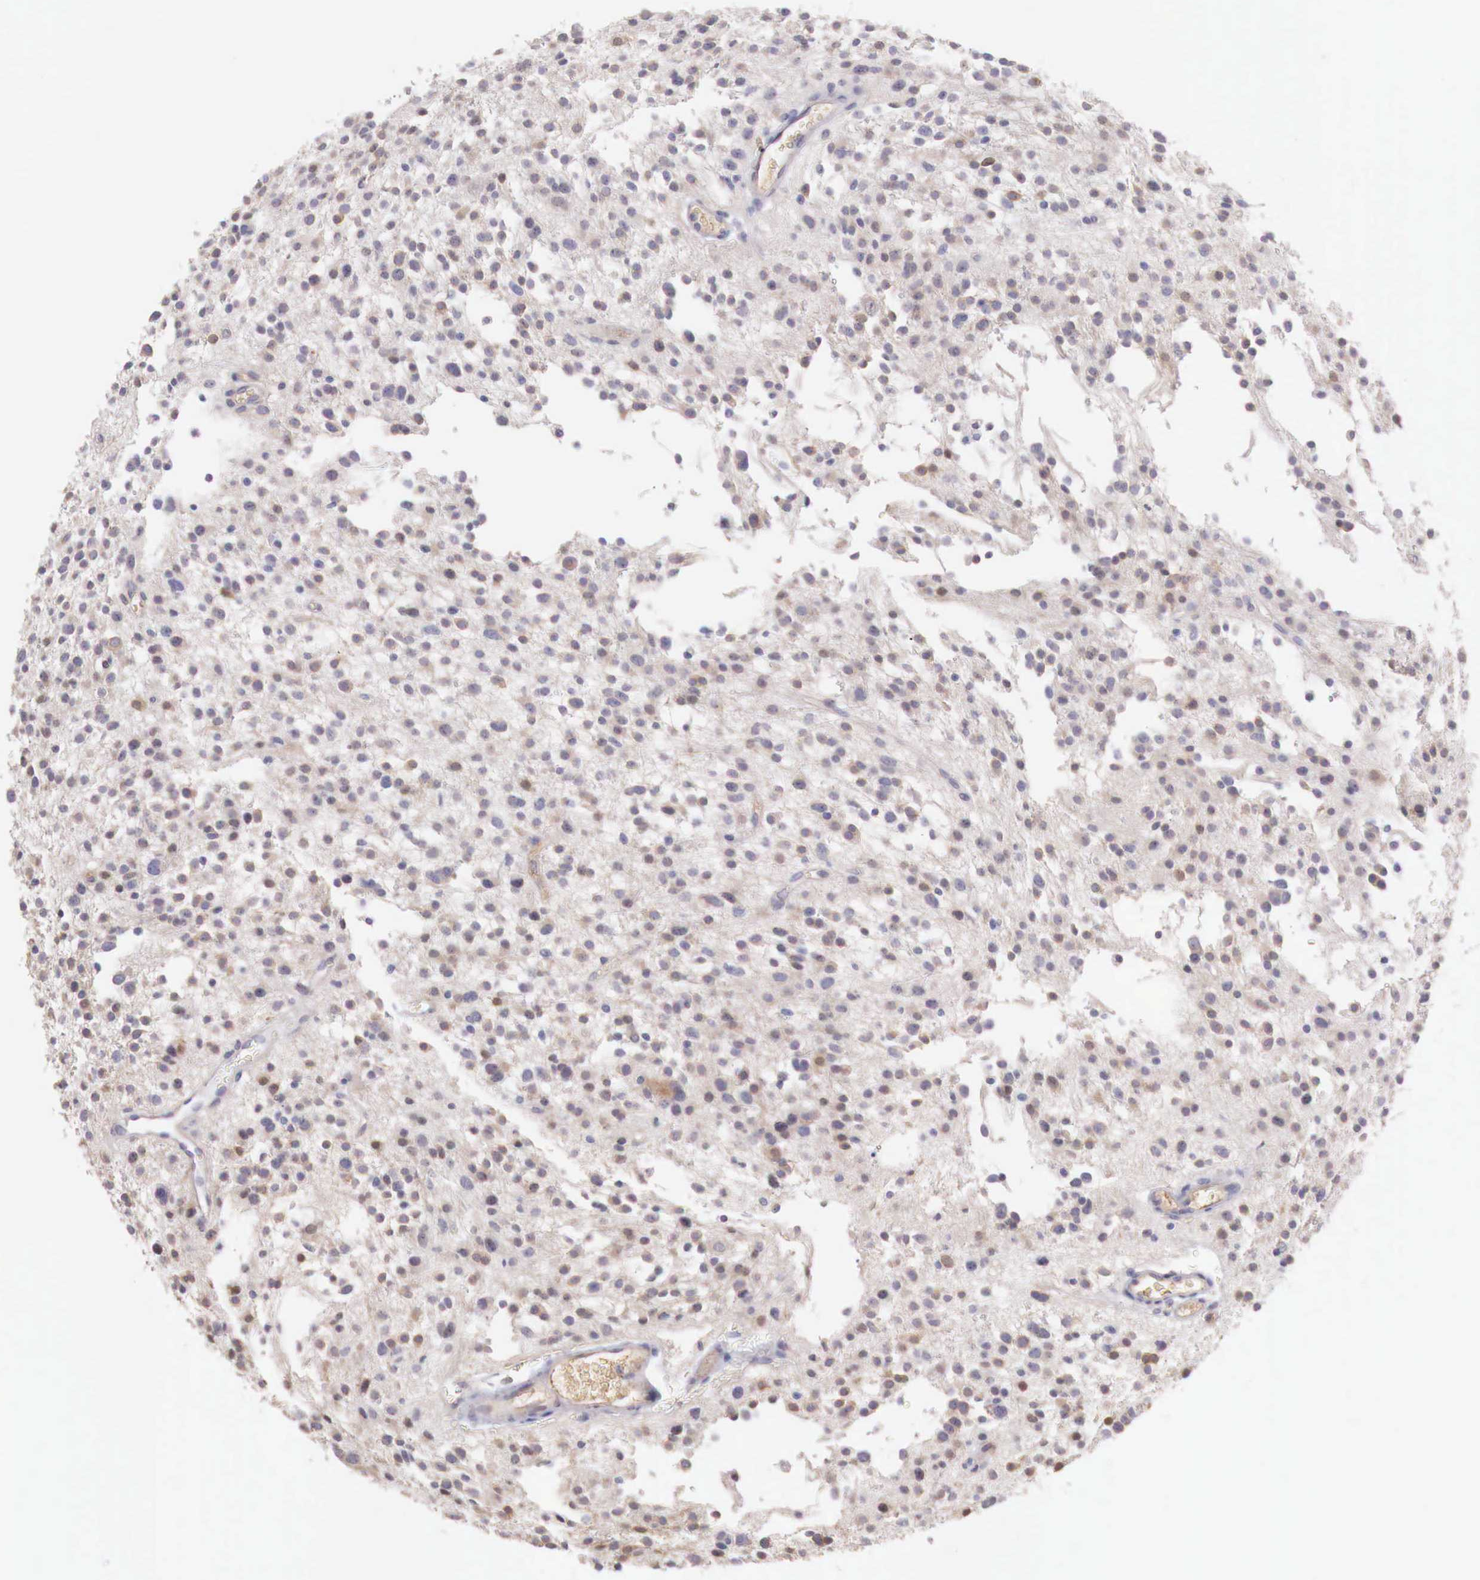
{"staining": {"intensity": "weak", "quantity": "25%-75%", "location": "nuclear"}, "tissue": "glioma", "cell_type": "Tumor cells", "image_type": "cancer", "snomed": [{"axis": "morphology", "description": "Glioma, malignant, Low grade"}, {"axis": "topography", "description": "Brain"}], "caption": "Brown immunohistochemical staining in glioma demonstrates weak nuclear expression in about 25%-75% of tumor cells.", "gene": "XPNPEP2", "patient": {"sex": "female", "age": 36}}